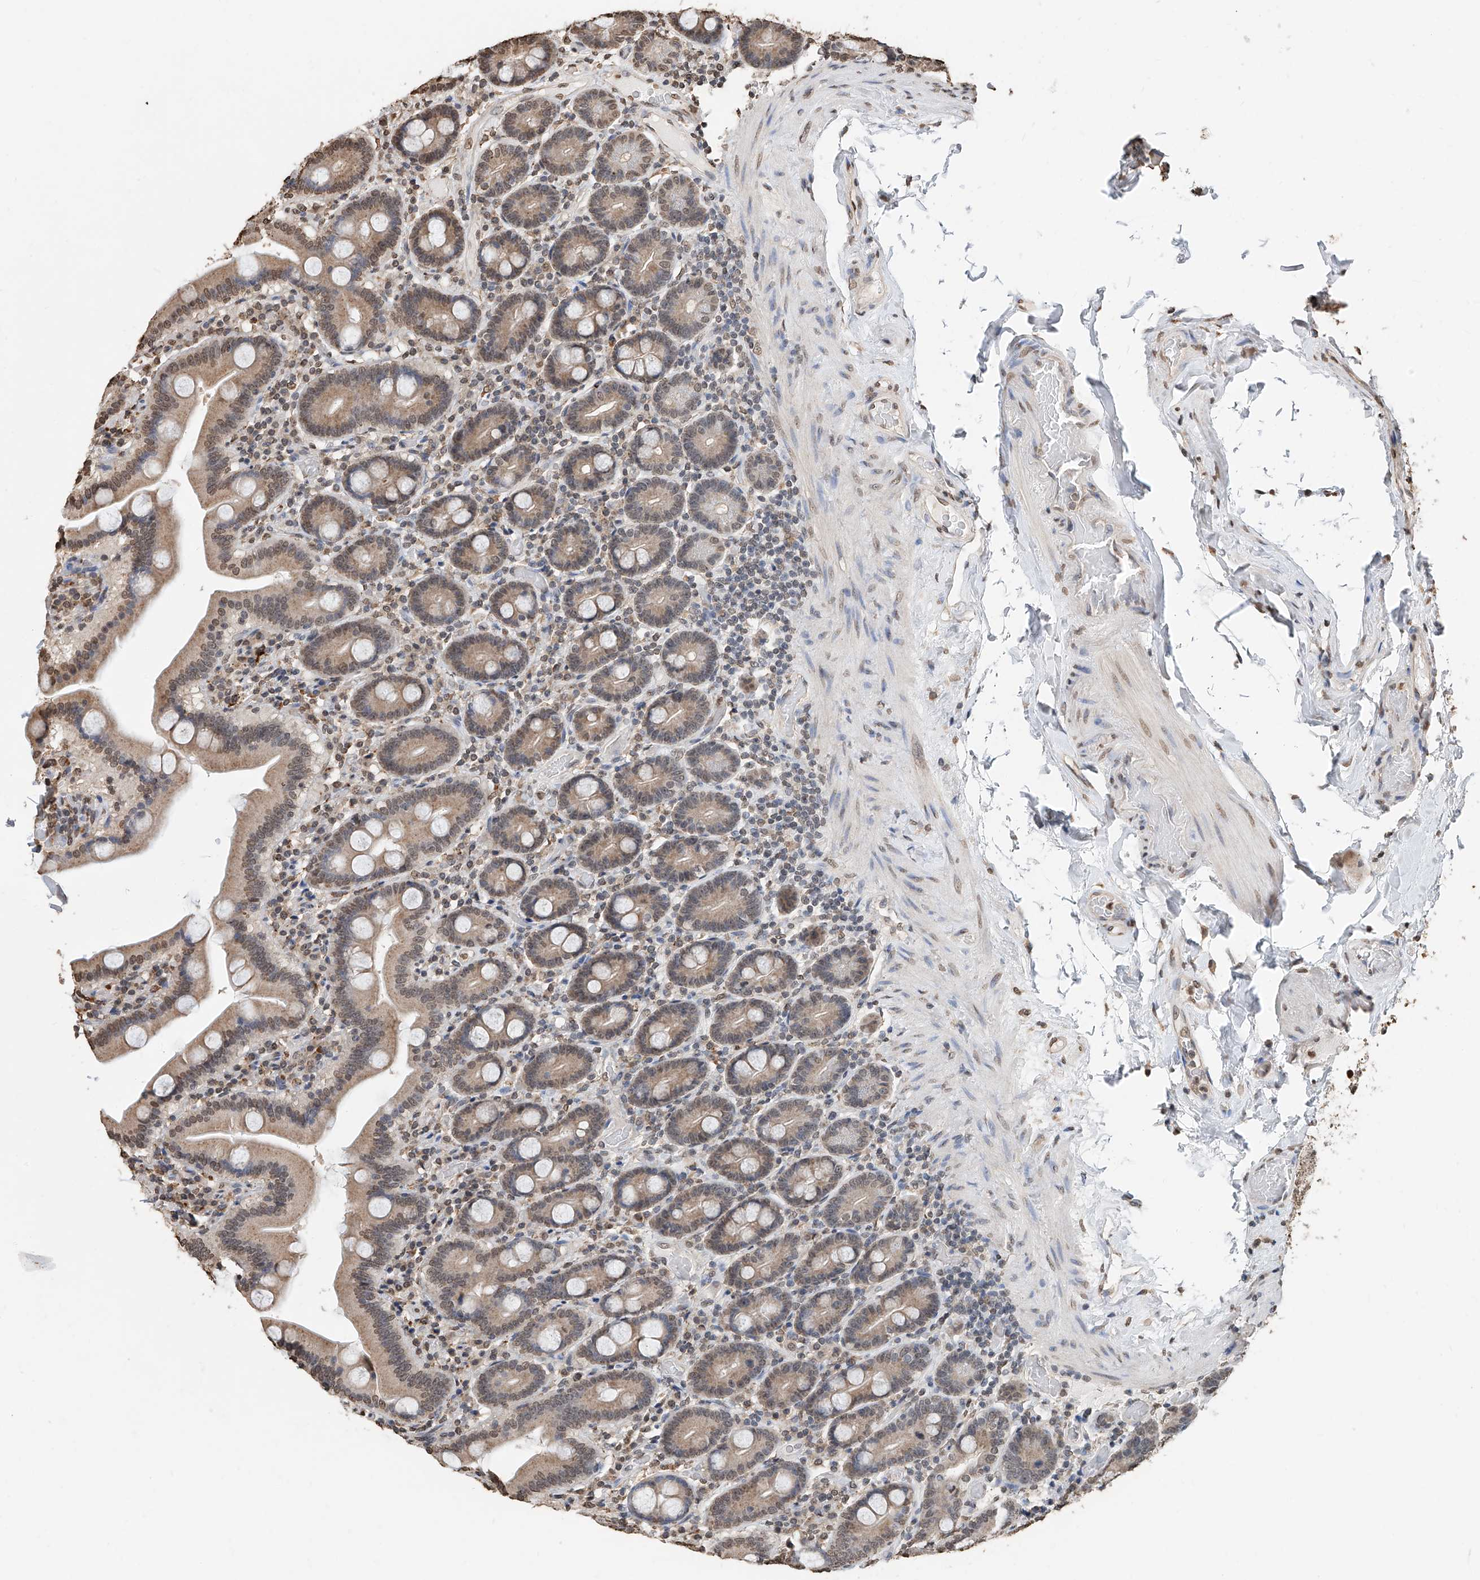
{"staining": {"intensity": "weak", "quantity": ">75%", "location": "cytoplasmic/membranous,nuclear"}, "tissue": "duodenum", "cell_type": "Glandular cells", "image_type": "normal", "snomed": [{"axis": "morphology", "description": "Normal tissue, NOS"}, {"axis": "topography", "description": "Duodenum"}], "caption": "This micrograph demonstrates benign duodenum stained with immunohistochemistry to label a protein in brown. The cytoplasmic/membranous,nuclear of glandular cells show weak positivity for the protein. Nuclei are counter-stained blue.", "gene": "RP9", "patient": {"sex": "male", "age": 55}}